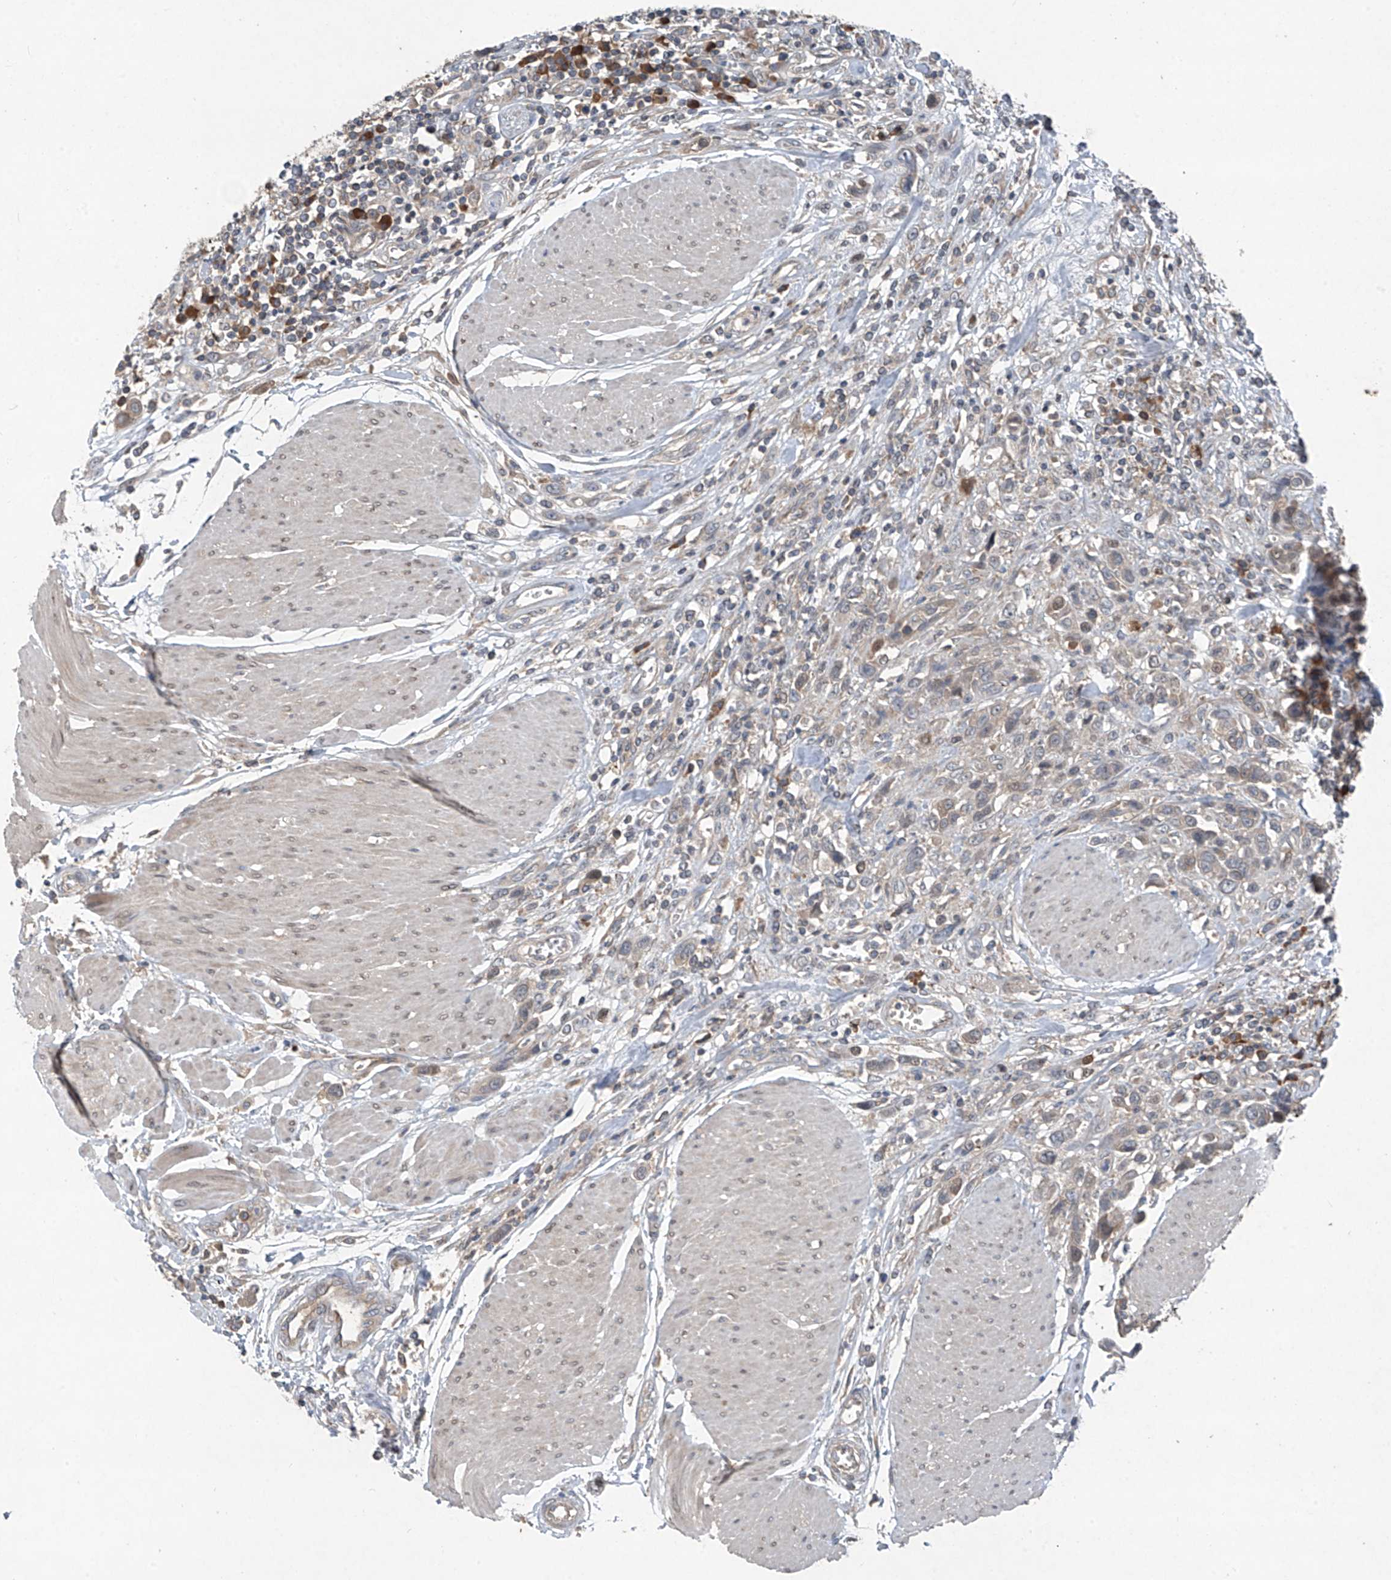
{"staining": {"intensity": "weak", "quantity": "25%-75%", "location": "cytoplasmic/membranous"}, "tissue": "urothelial cancer", "cell_type": "Tumor cells", "image_type": "cancer", "snomed": [{"axis": "morphology", "description": "Urothelial carcinoma, High grade"}, {"axis": "topography", "description": "Urinary bladder"}], "caption": "Immunohistochemical staining of high-grade urothelial carcinoma displays low levels of weak cytoplasmic/membranous expression in approximately 25%-75% of tumor cells.", "gene": "FOXRED2", "patient": {"sex": "male", "age": 50}}